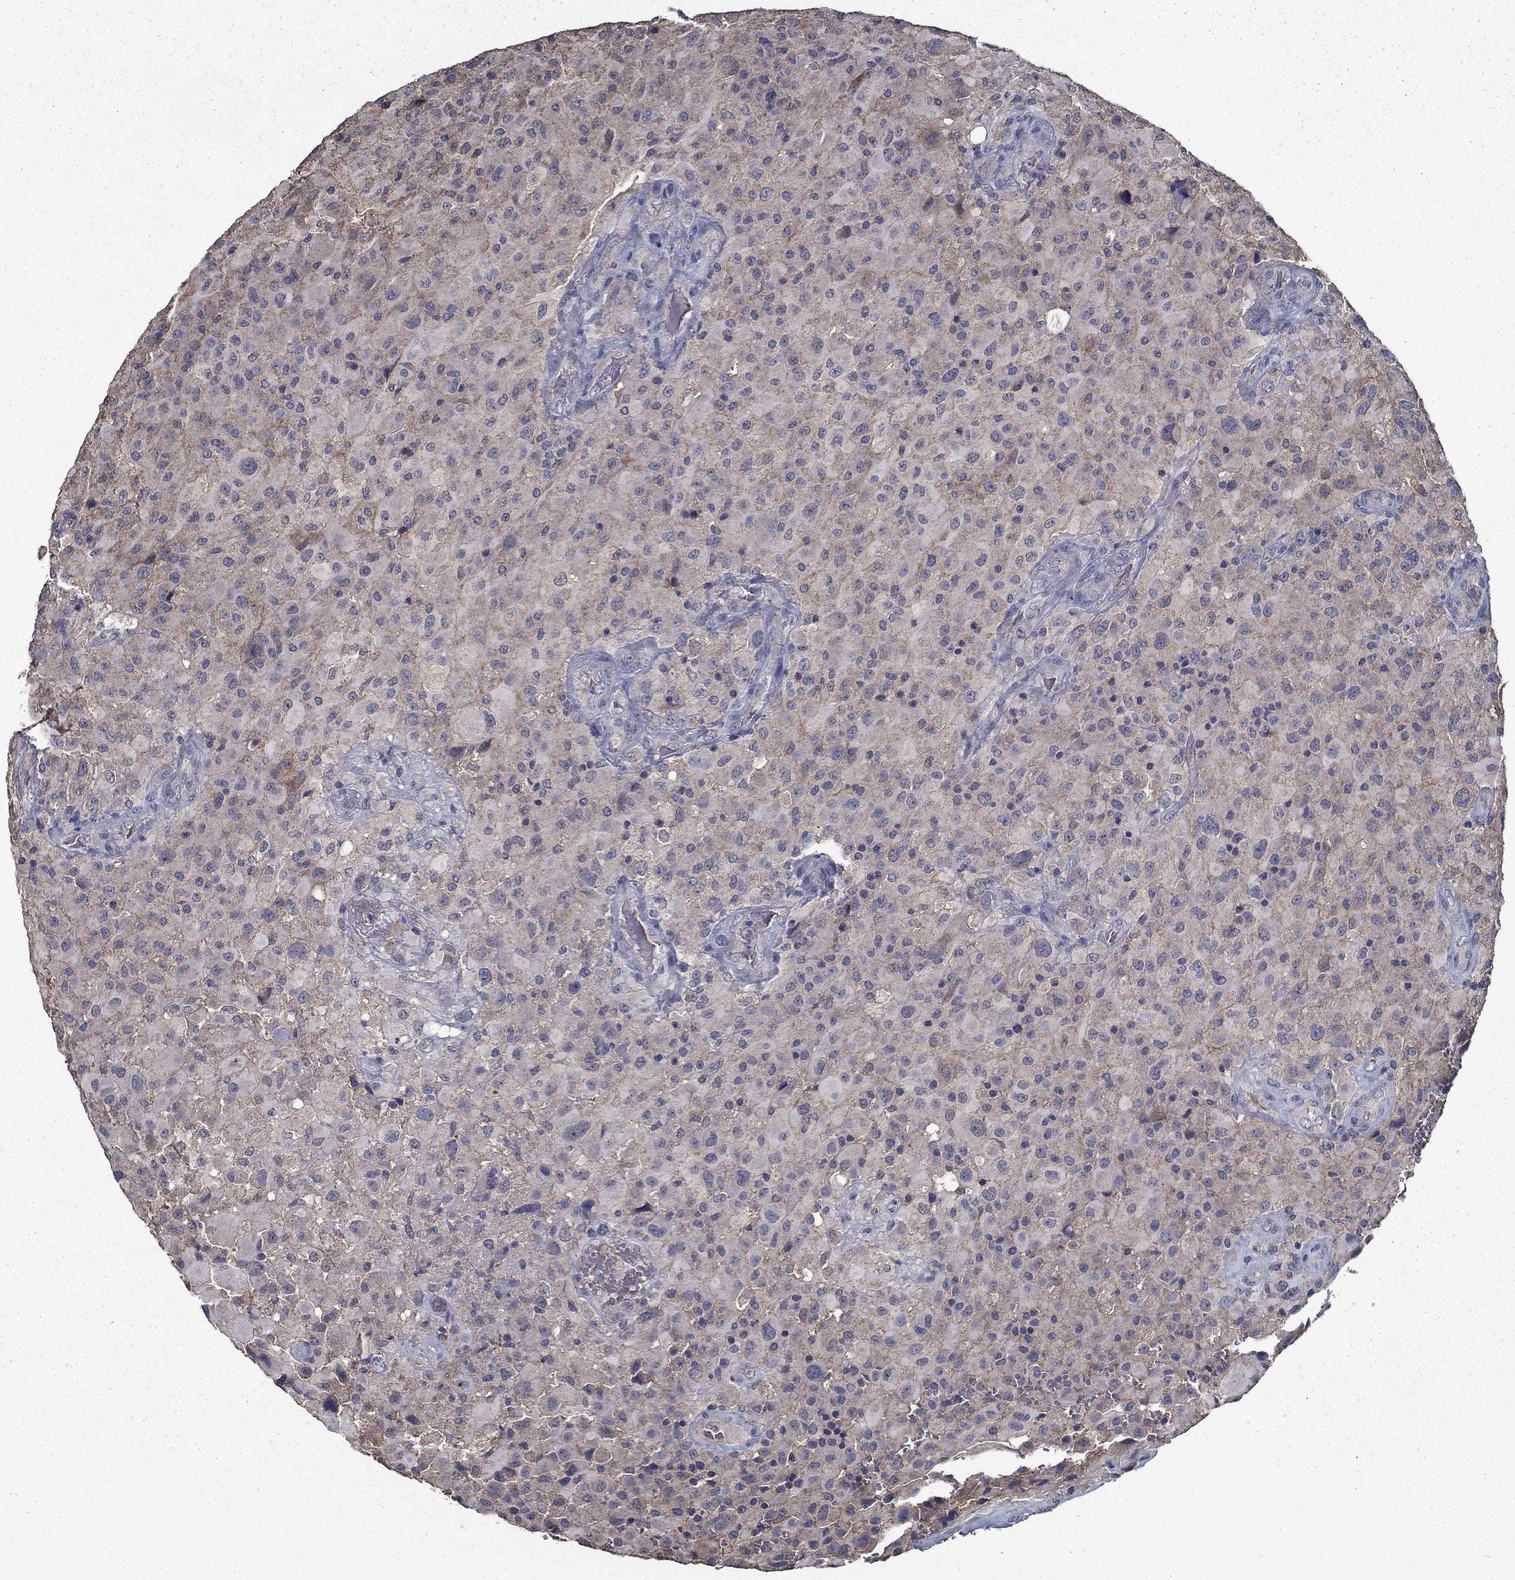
{"staining": {"intensity": "weak", "quantity": "25%-75%", "location": "cytoplasmic/membranous"}, "tissue": "glioma", "cell_type": "Tumor cells", "image_type": "cancer", "snomed": [{"axis": "morphology", "description": "Glioma, malignant, High grade"}, {"axis": "topography", "description": "Cerebral cortex"}], "caption": "Glioma was stained to show a protein in brown. There is low levels of weak cytoplasmic/membranous positivity in about 25%-75% of tumor cells. (Stains: DAB in brown, nuclei in blue, Microscopy: brightfield microscopy at high magnification).", "gene": "SLC44A1", "patient": {"sex": "male", "age": 35}}